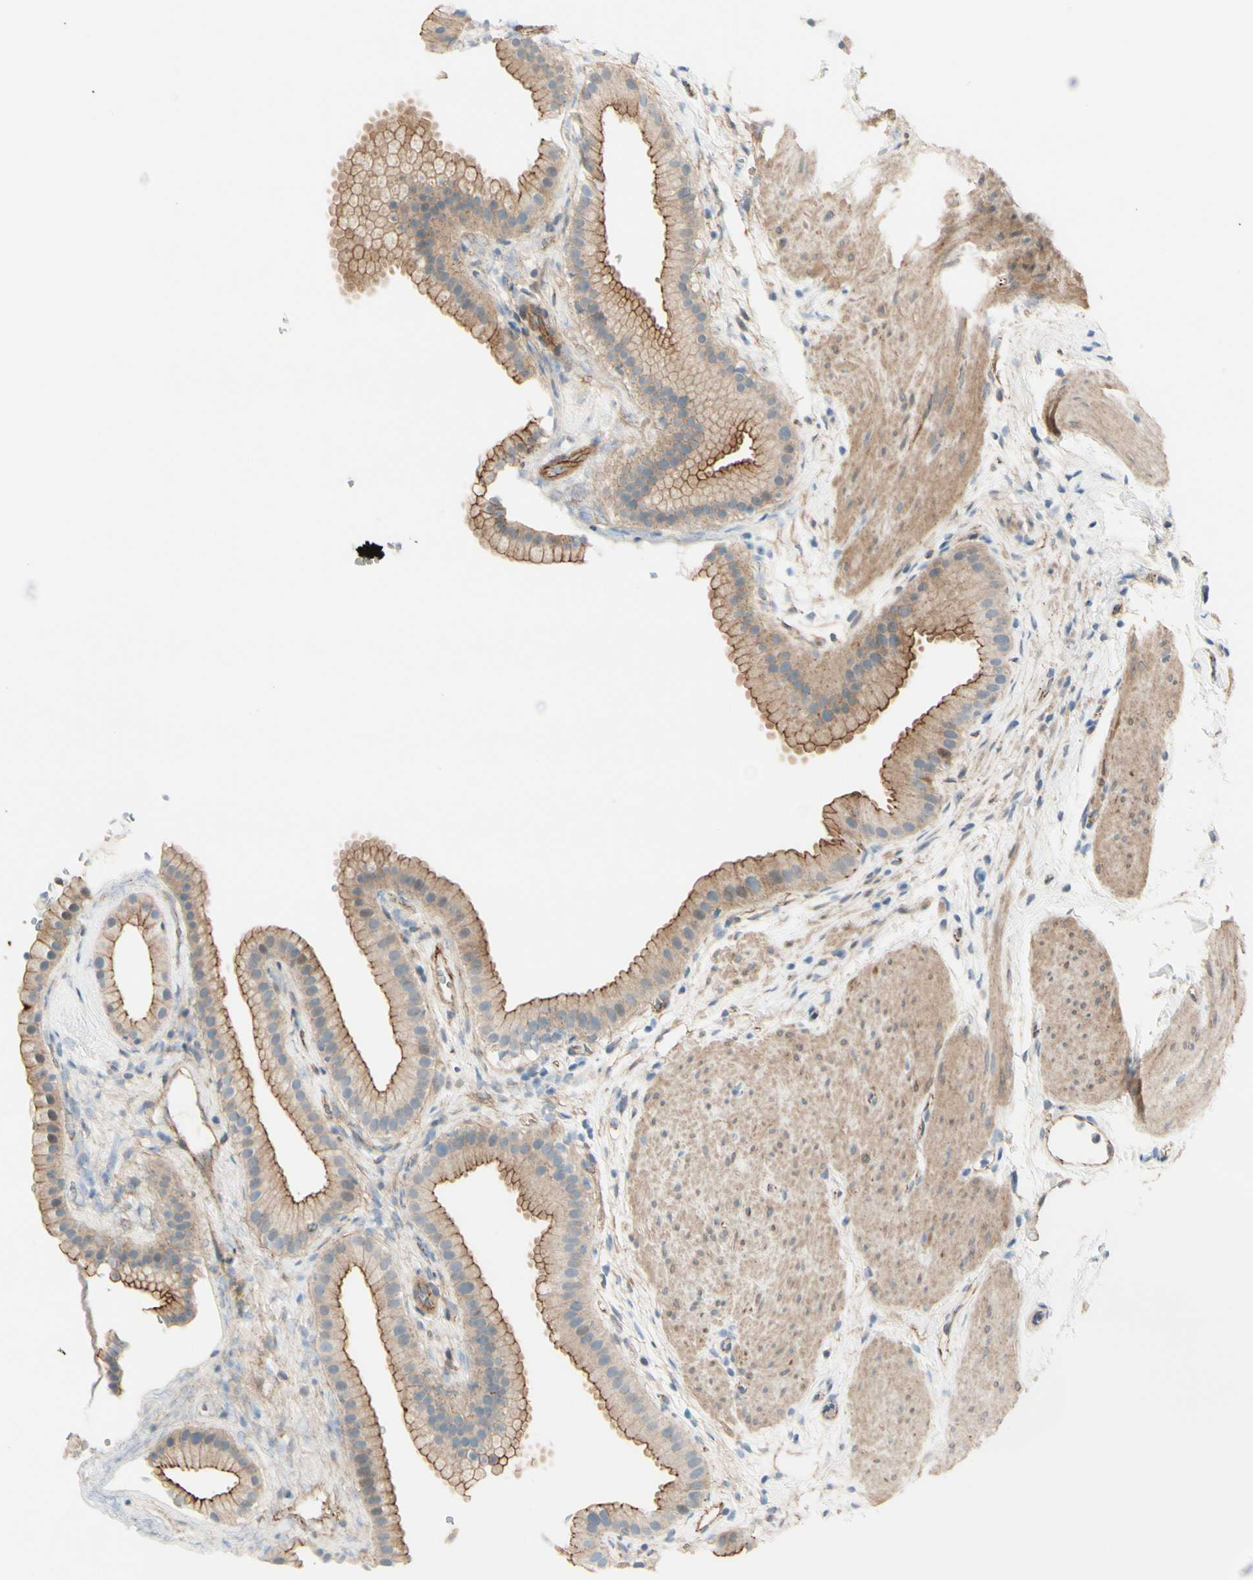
{"staining": {"intensity": "moderate", "quantity": "25%-75%", "location": "cytoplasmic/membranous"}, "tissue": "gallbladder", "cell_type": "Glandular cells", "image_type": "normal", "snomed": [{"axis": "morphology", "description": "Normal tissue, NOS"}, {"axis": "topography", "description": "Gallbladder"}], "caption": "Glandular cells demonstrate medium levels of moderate cytoplasmic/membranous expression in about 25%-75% of cells in normal gallbladder. (DAB (3,3'-diaminobenzidine) IHC with brightfield microscopy, high magnification).", "gene": "TJP1", "patient": {"sex": "female", "age": 64}}